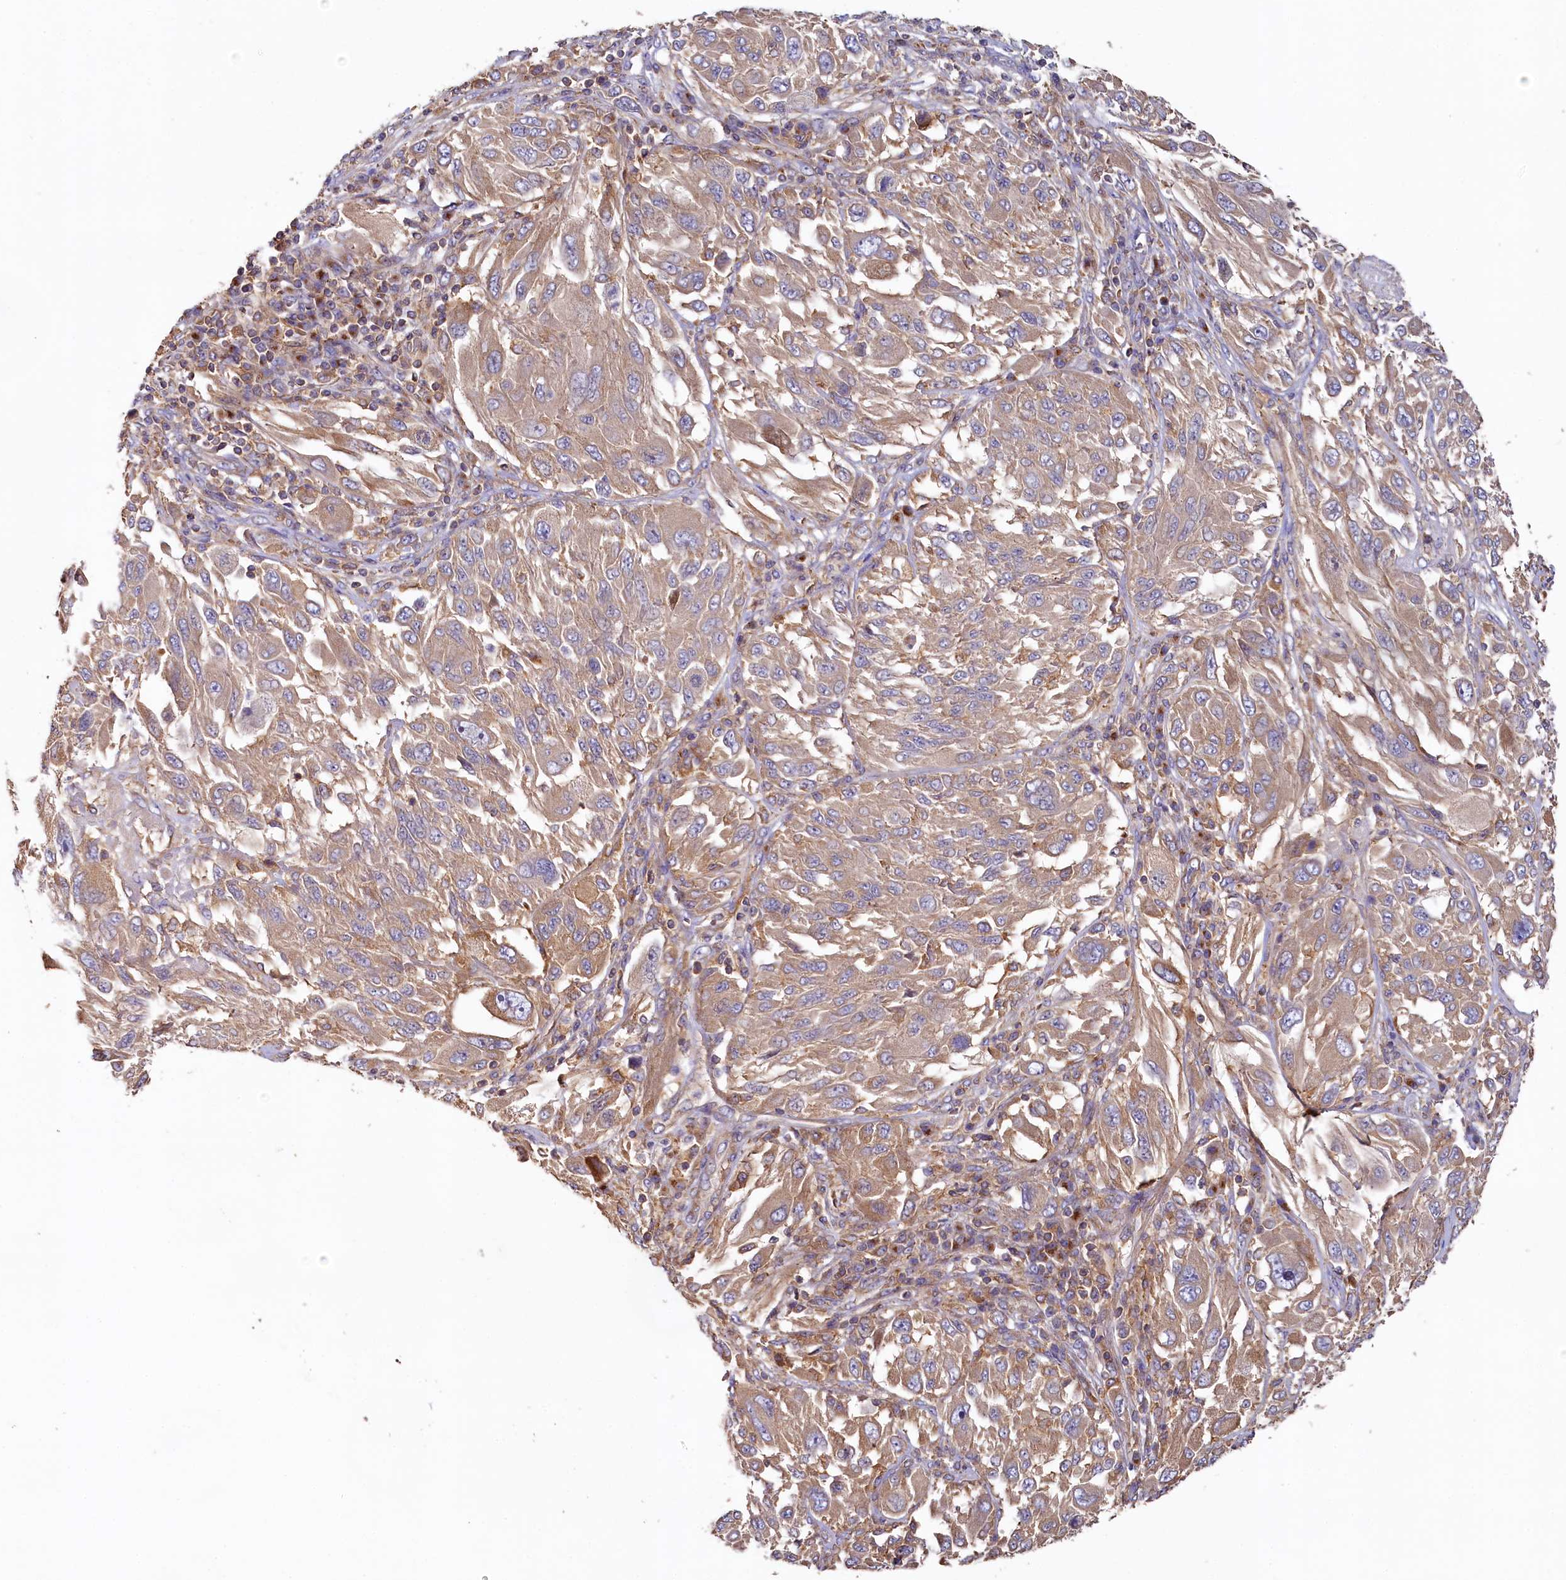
{"staining": {"intensity": "weak", "quantity": "25%-75%", "location": "cytoplasmic/membranous"}, "tissue": "melanoma", "cell_type": "Tumor cells", "image_type": "cancer", "snomed": [{"axis": "morphology", "description": "Malignant melanoma, NOS"}, {"axis": "topography", "description": "Skin"}], "caption": "This is a histology image of immunohistochemistry staining of malignant melanoma, which shows weak positivity in the cytoplasmic/membranous of tumor cells.", "gene": "PPIP5K1", "patient": {"sex": "female", "age": 91}}